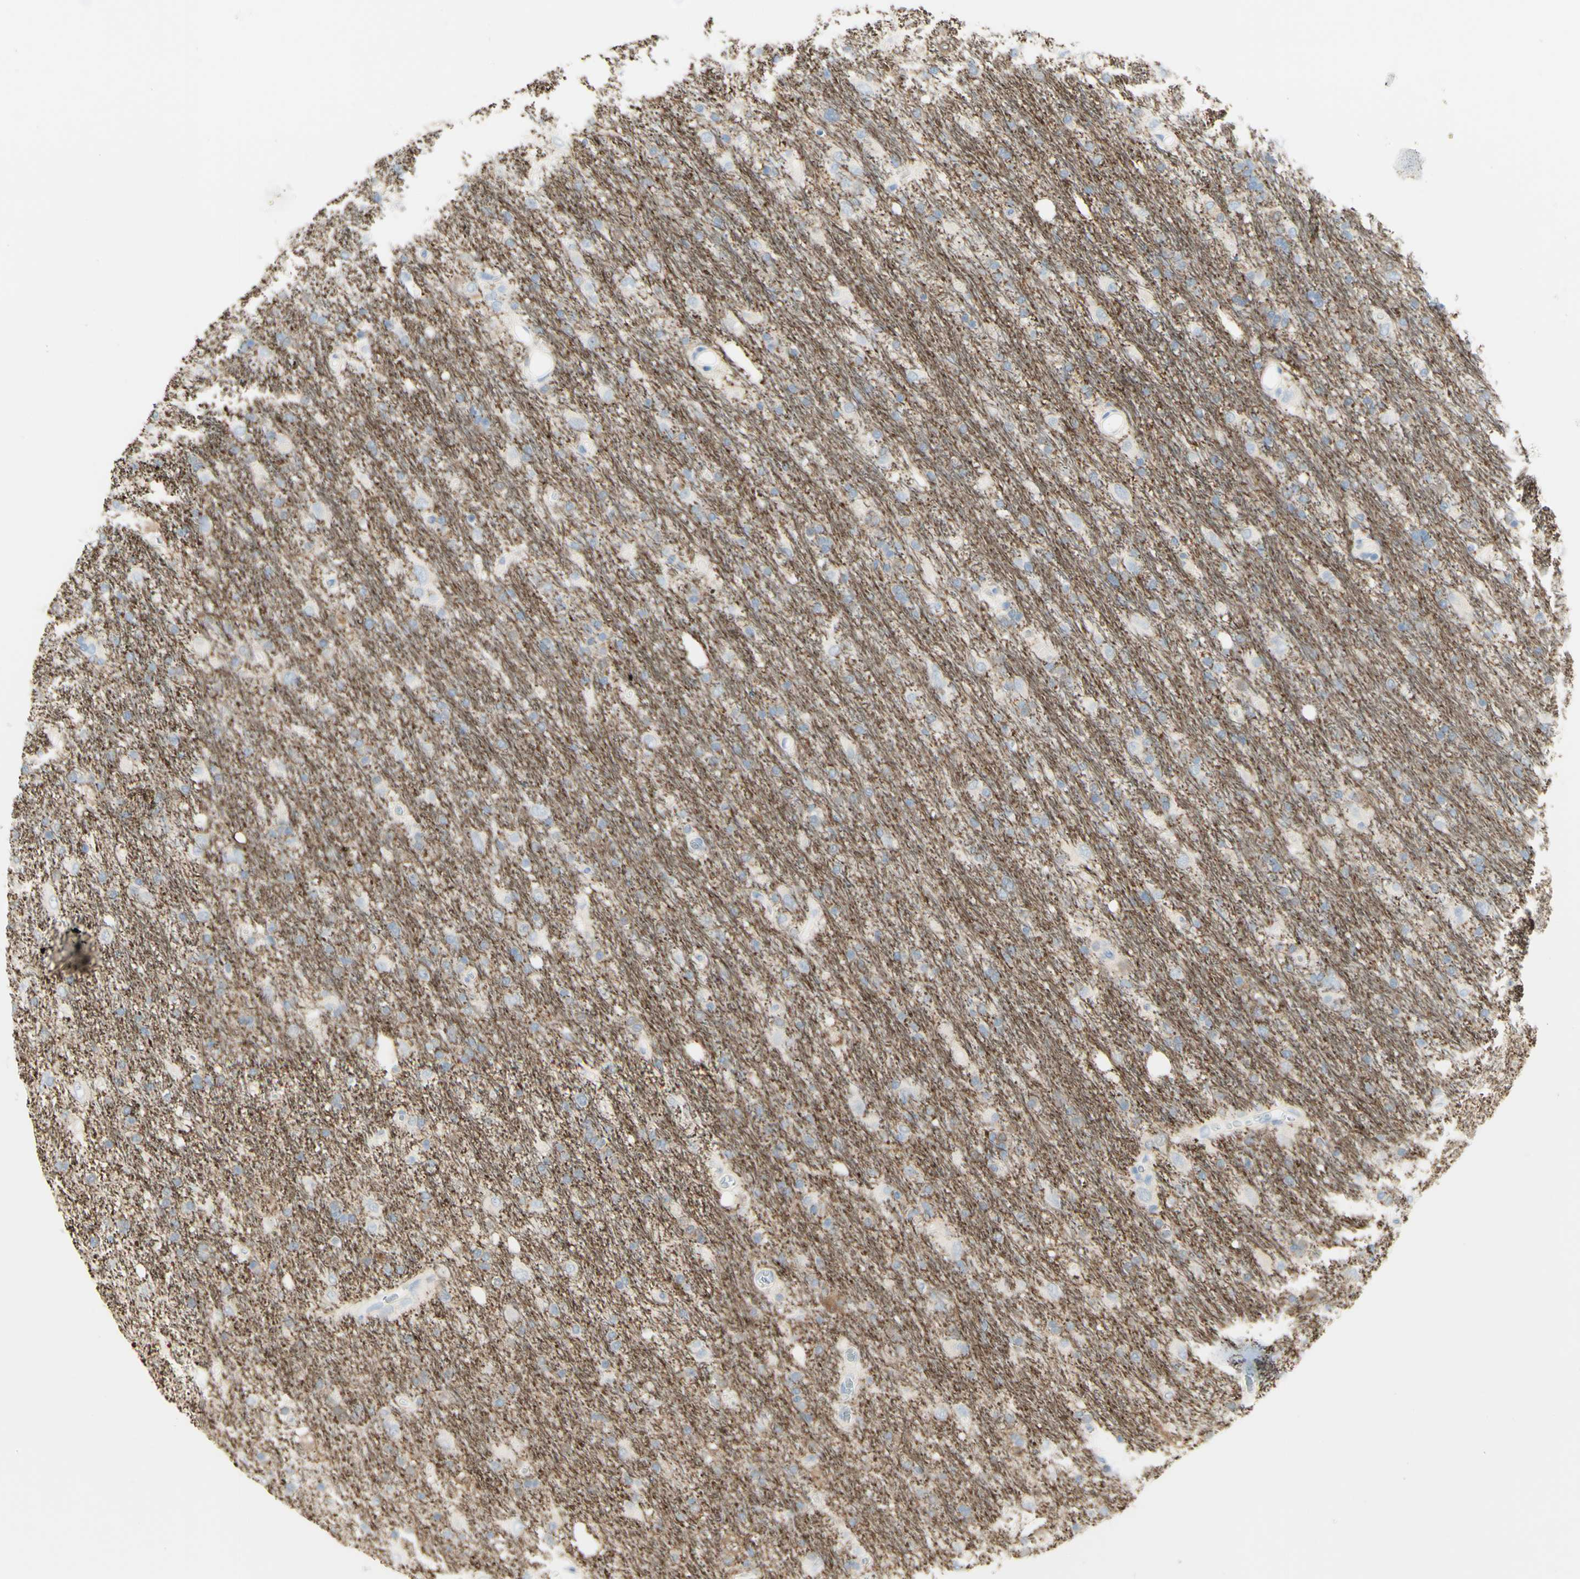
{"staining": {"intensity": "weak", "quantity": "<25%", "location": "cytoplasmic/membranous"}, "tissue": "glioma", "cell_type": "Tumor cells", "image_type": "cancer", "snomed": [{"axis": "morphology", "description": "Glioma, malignant, Low grade"}, {"axis": "topography", "description": "Brain"}], "caption": "A photomicrograph of human malignant glioma (low-grade) is negative for staining in tumor cells.", "gene": "TSPAN1", "patient": {"sex": "male", "age": 77}}